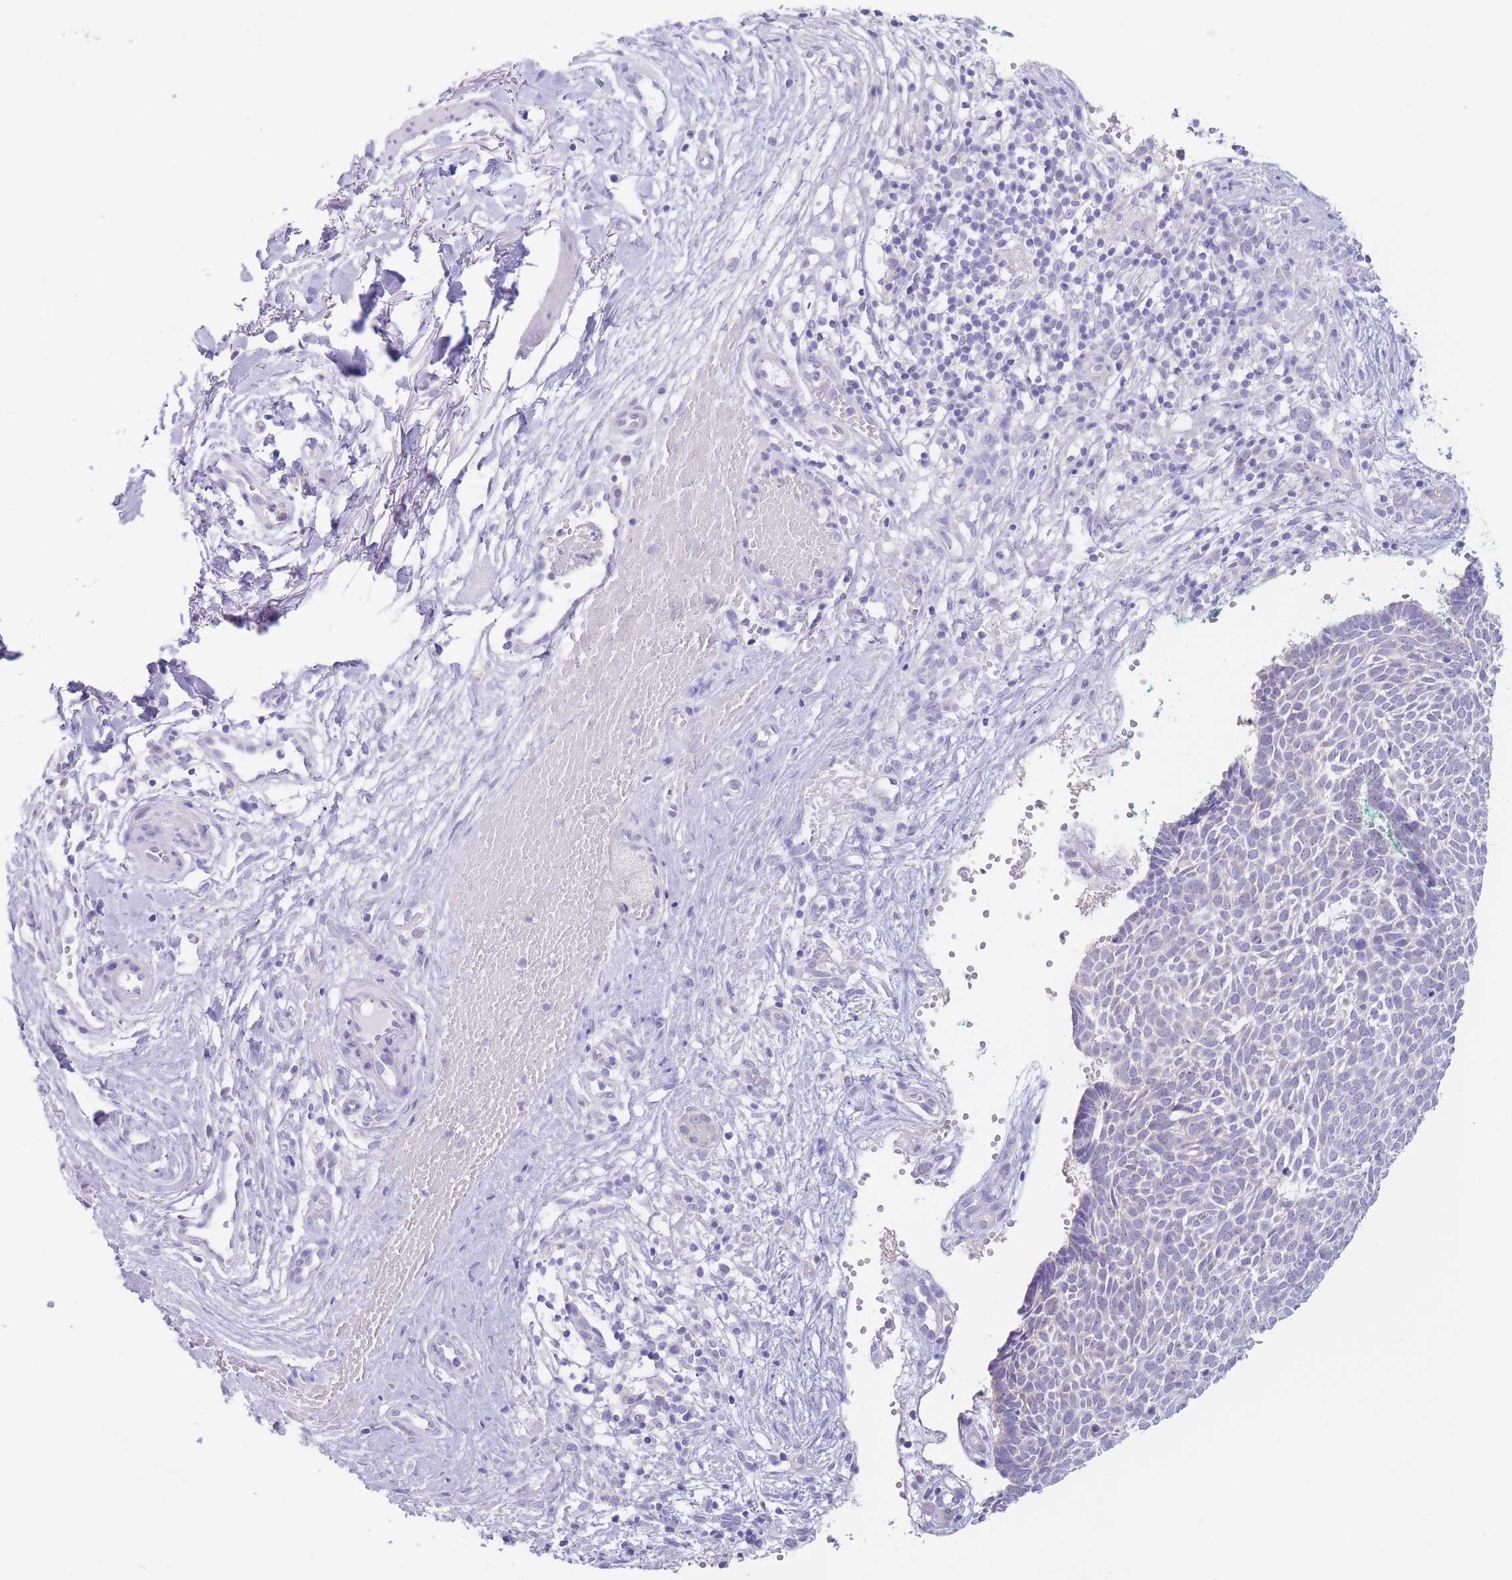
{"staining": {"intensity": "negative", "quantity": "none", "location": "none"}, "tissue": "skin cancer", "cell_type": "Tumor cells", "image_type": "cancer", "snomed": [{"axis": "morphology", "description": "Basal cell carcinoma"}, {"axis": "topography", "description": "Skin"}], "caption": "High magnification brightfield microscopy of basal cell carcinoma (skin) stained with DAB (brown) and counterstained with hematoxylin (blue): tumor cells show no significant staining.", "gene": "FAH", "patient": {"sex": "male", "age": 61}}